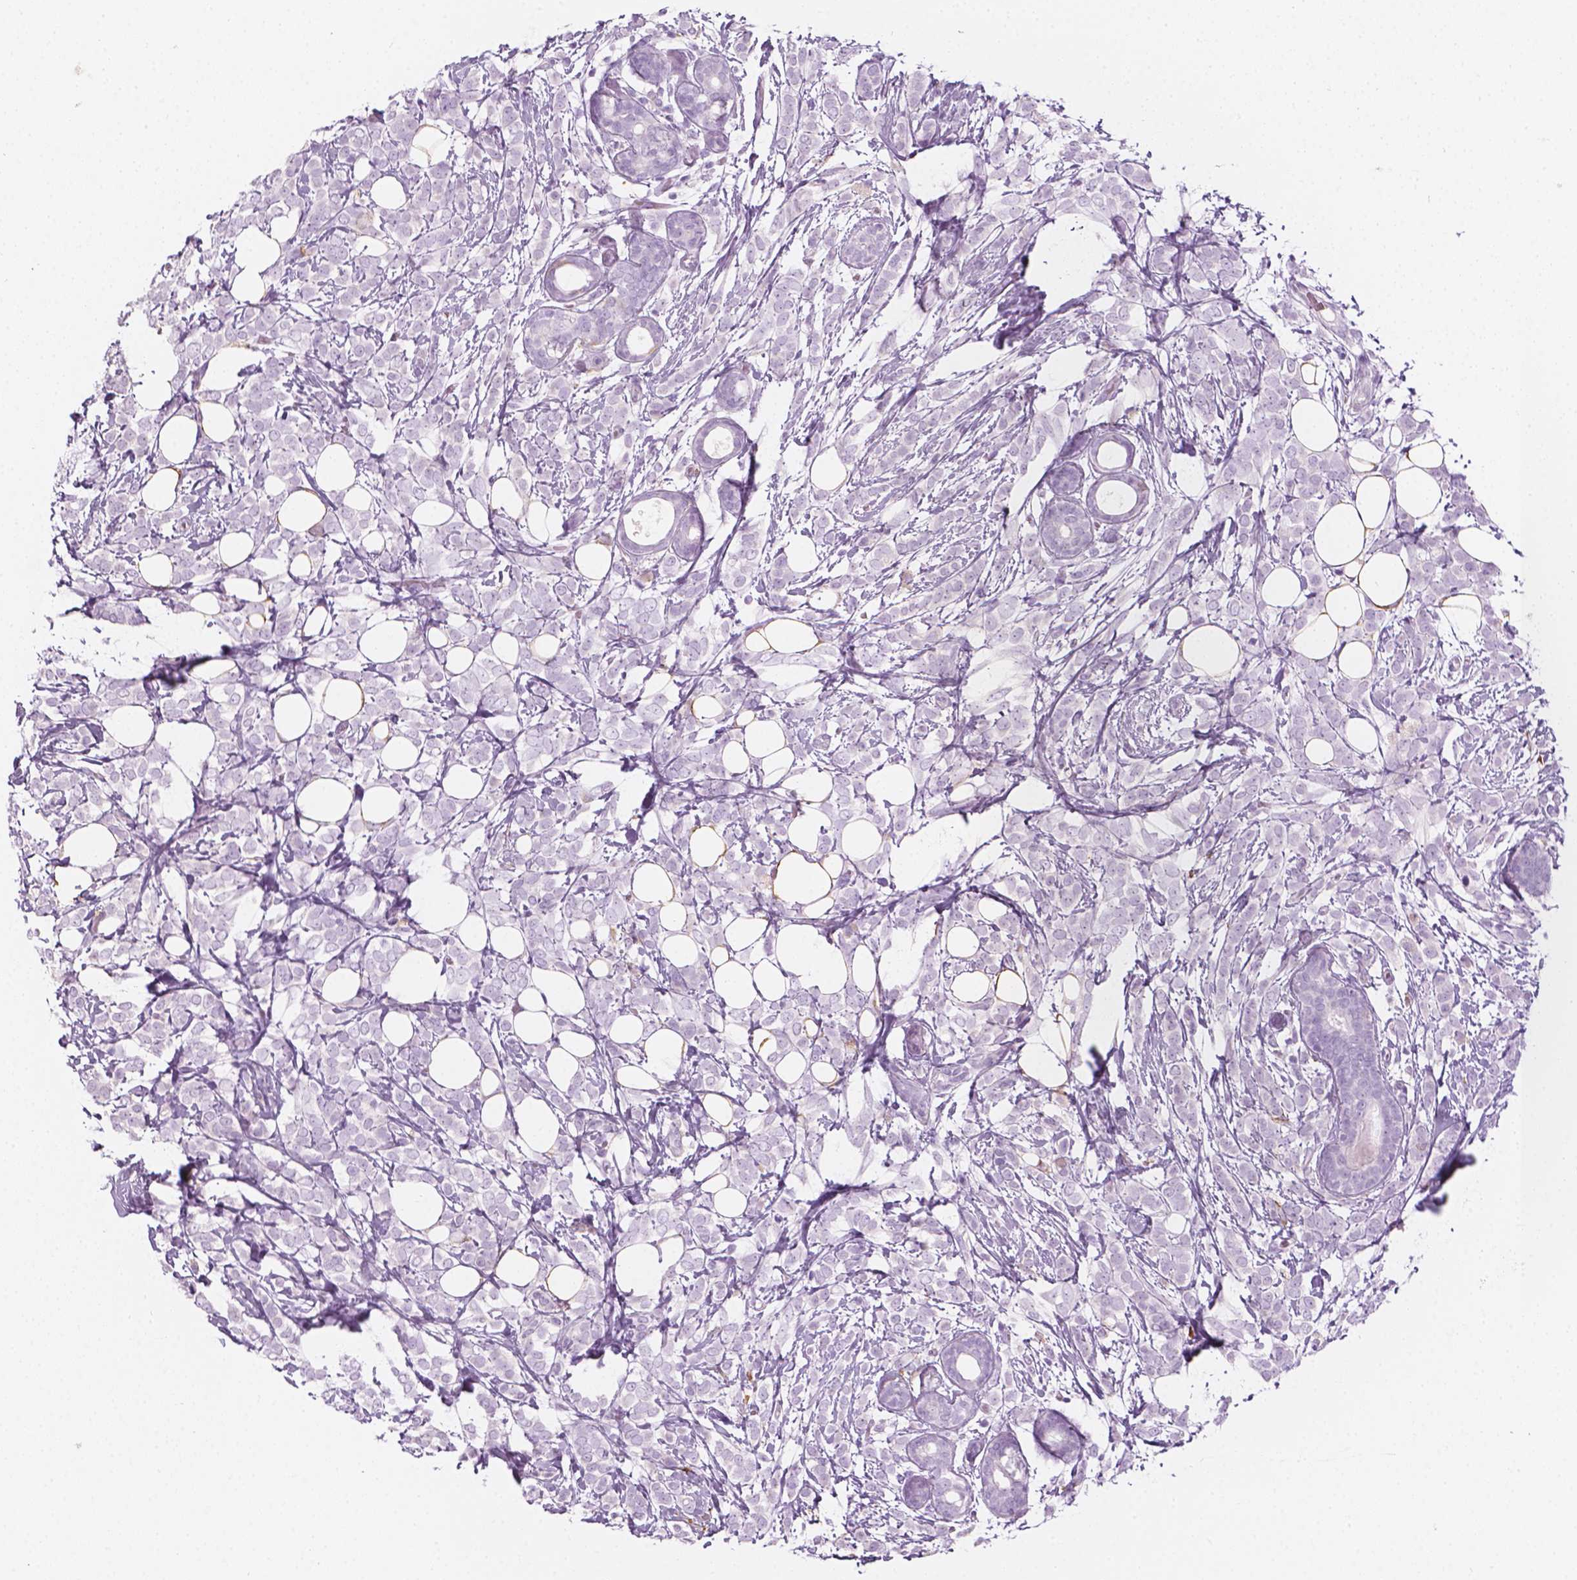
{"staining": {"intensity": "negative", "quantity": "none", "location": "none"}, "tissue": "breast cancer", "cell_type": "Tumor cells", "image_type": "cancer", "snomed": [{"axis": "morphology", "description": "Lobular carcinoma"}, {"axis": "topography", "description": "Breast"}], "caption": "A photomicrograph of human breast cancer (lobular carcinoma) is negative for staining in tumor cells. (Stains: DAB (3,3'-diaminobenzidine) IHC with hematoxylin counter stain, Microscopy: brightfield microscopy at high magnification).", "gene": "CES1", "patient": {"sex": "female", "age": 49}}